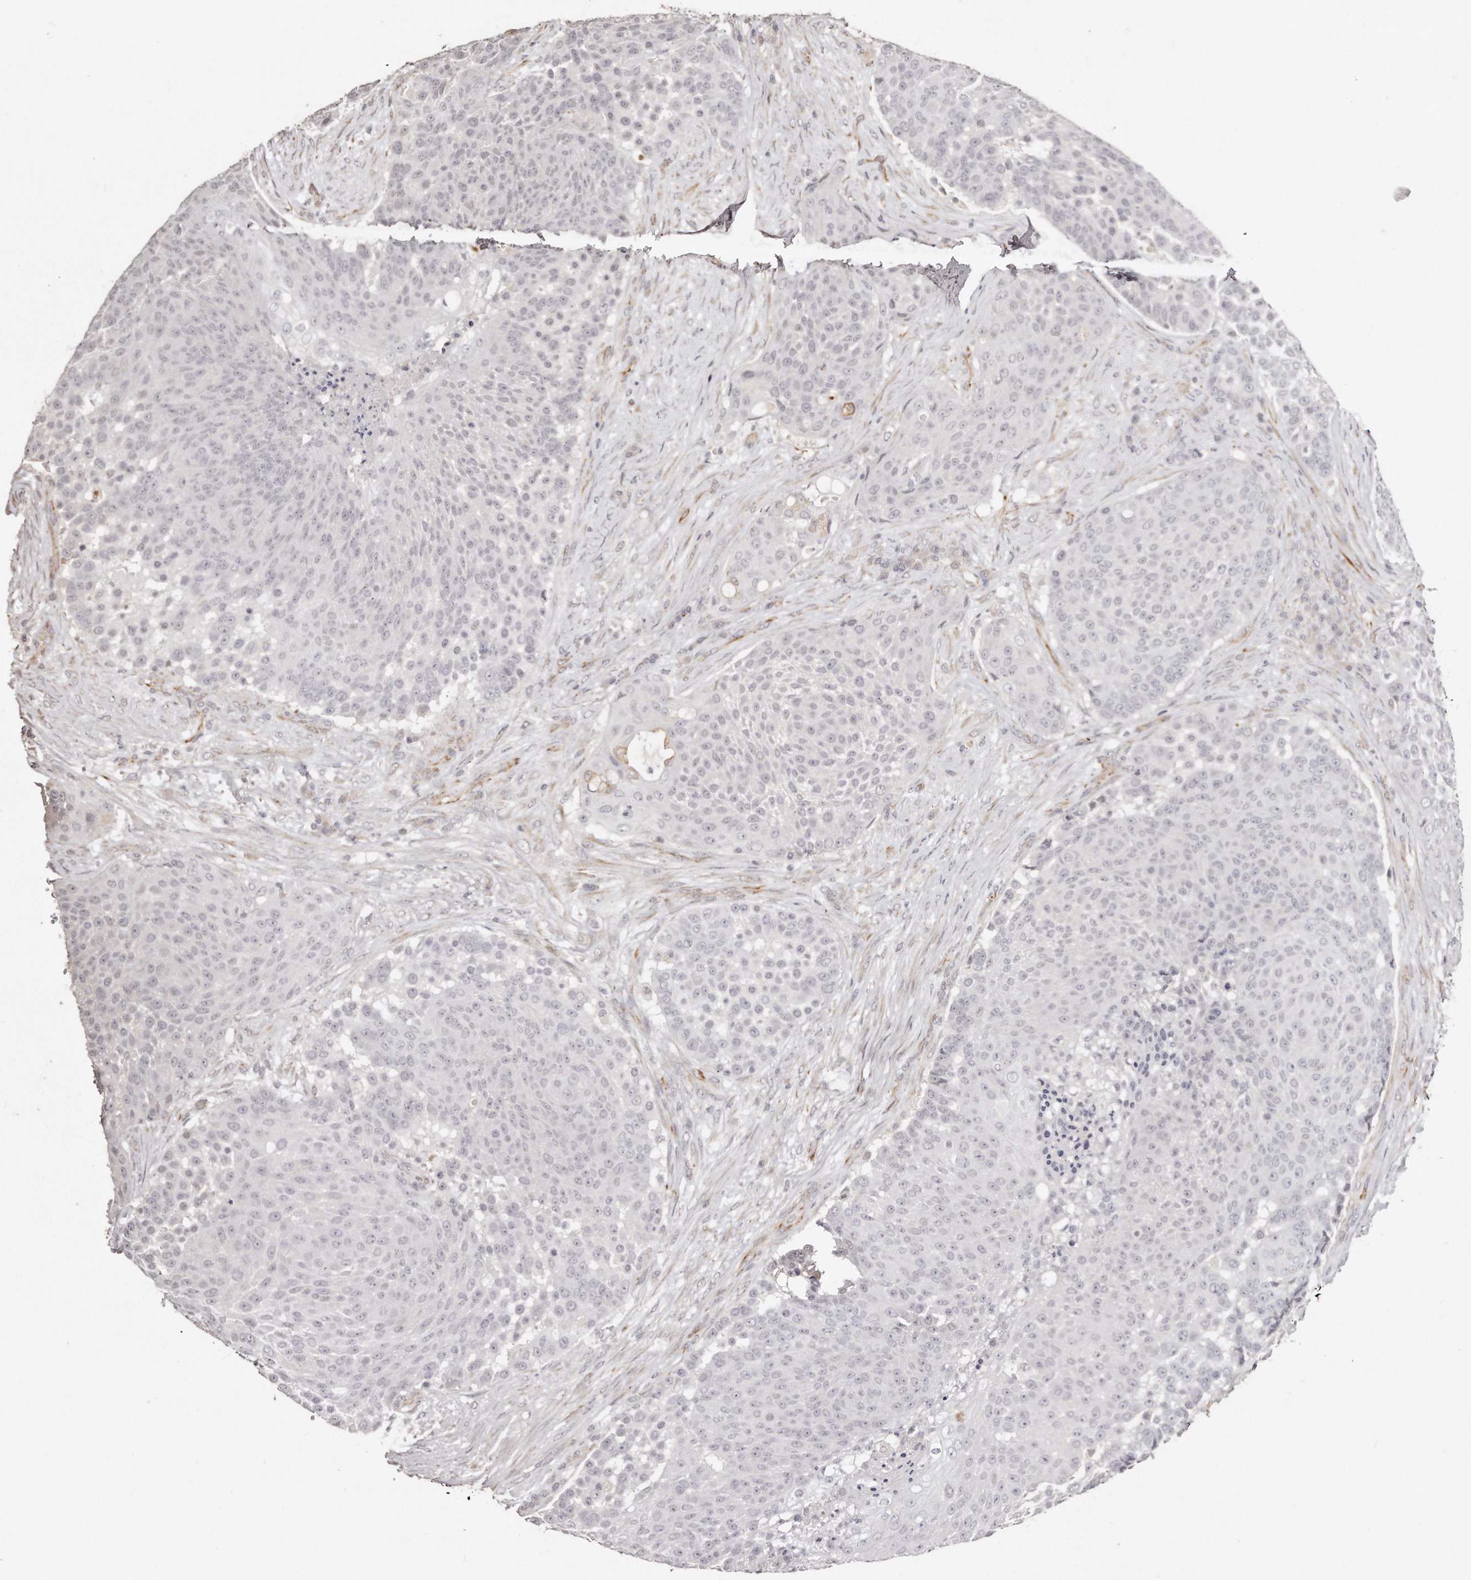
{"staining": {"intensity": "negative", "quantity": "none", "location": "none"}, "tissue": "urothelial cancer", "cell_type": "Tumor cells", "image_type": "cancer", "snomed": [{"axis": "morphology", "description": "Urothelial carcinoma, High grade"}, {"axis": "topography", "description": "Urinary bladder"}], "caption": "A histopathology image of human urothelial cancer is negative for staining in tumor cells.", "gene": "ZYG11A", "patient": {"sex": "female", "age": 63}}